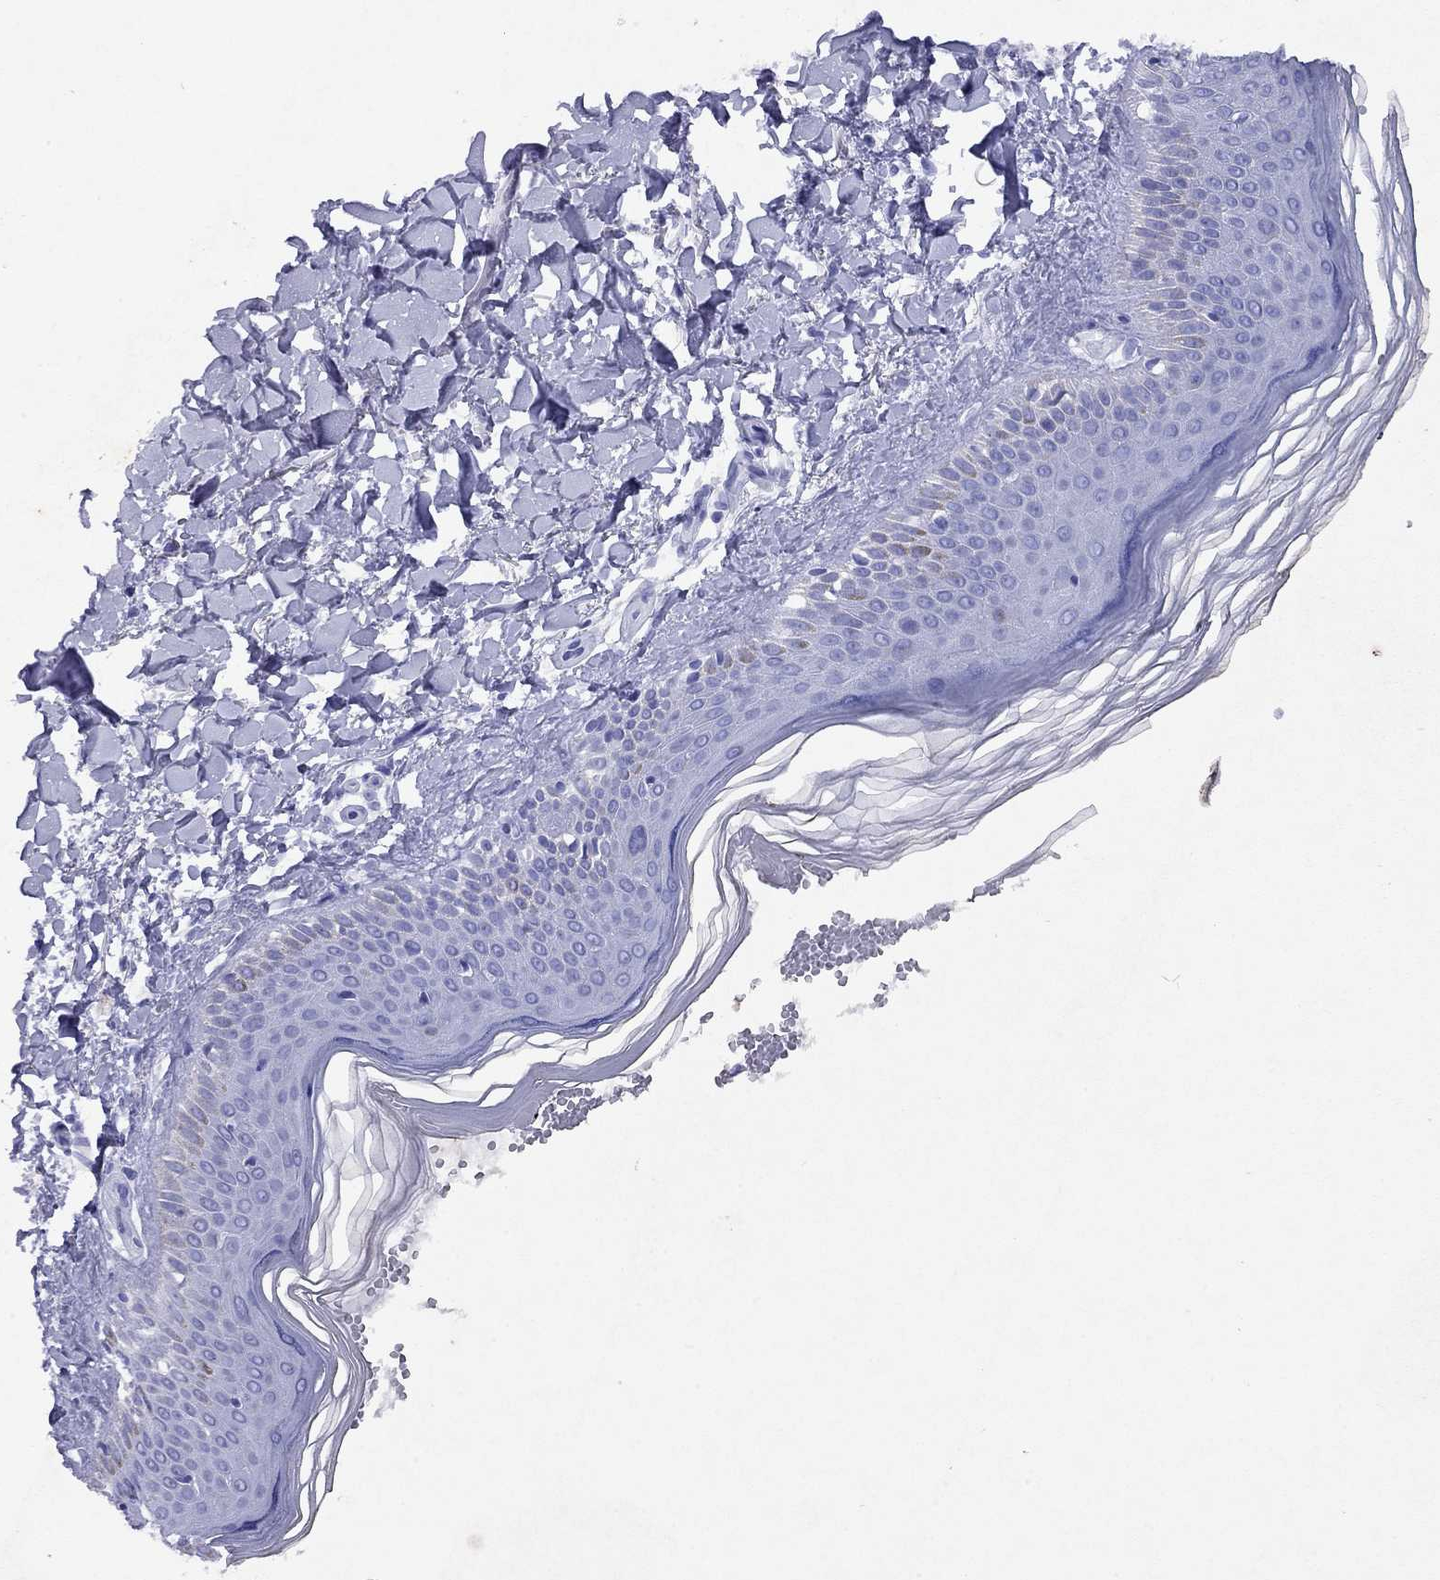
{"staining": {"intensity": "negative", "quantity": "none", "location": "none"}, "tissue": "melanoma", "cell_type": "Tumor cells", "image_type": "cancer", "snomed": [{"axis": "morphology", "description": "Malignant melanoma, NOS"}, {"axis": "topography", "description": "Skin"}], "caption": "Immunohistochemistry (IHC) micrograph of neoplastic tissue: human malignant melanoma stained with DAB exhibits no significant protein positivity in tumor cells. (Stains: DAB immunohistochemistry (IHC) with hematoxylin counter stain, Microscopy: brightfield microscopy at high magnification).", "gene": "ARMC12", "patient": {"sex": "female", "age": 73}}